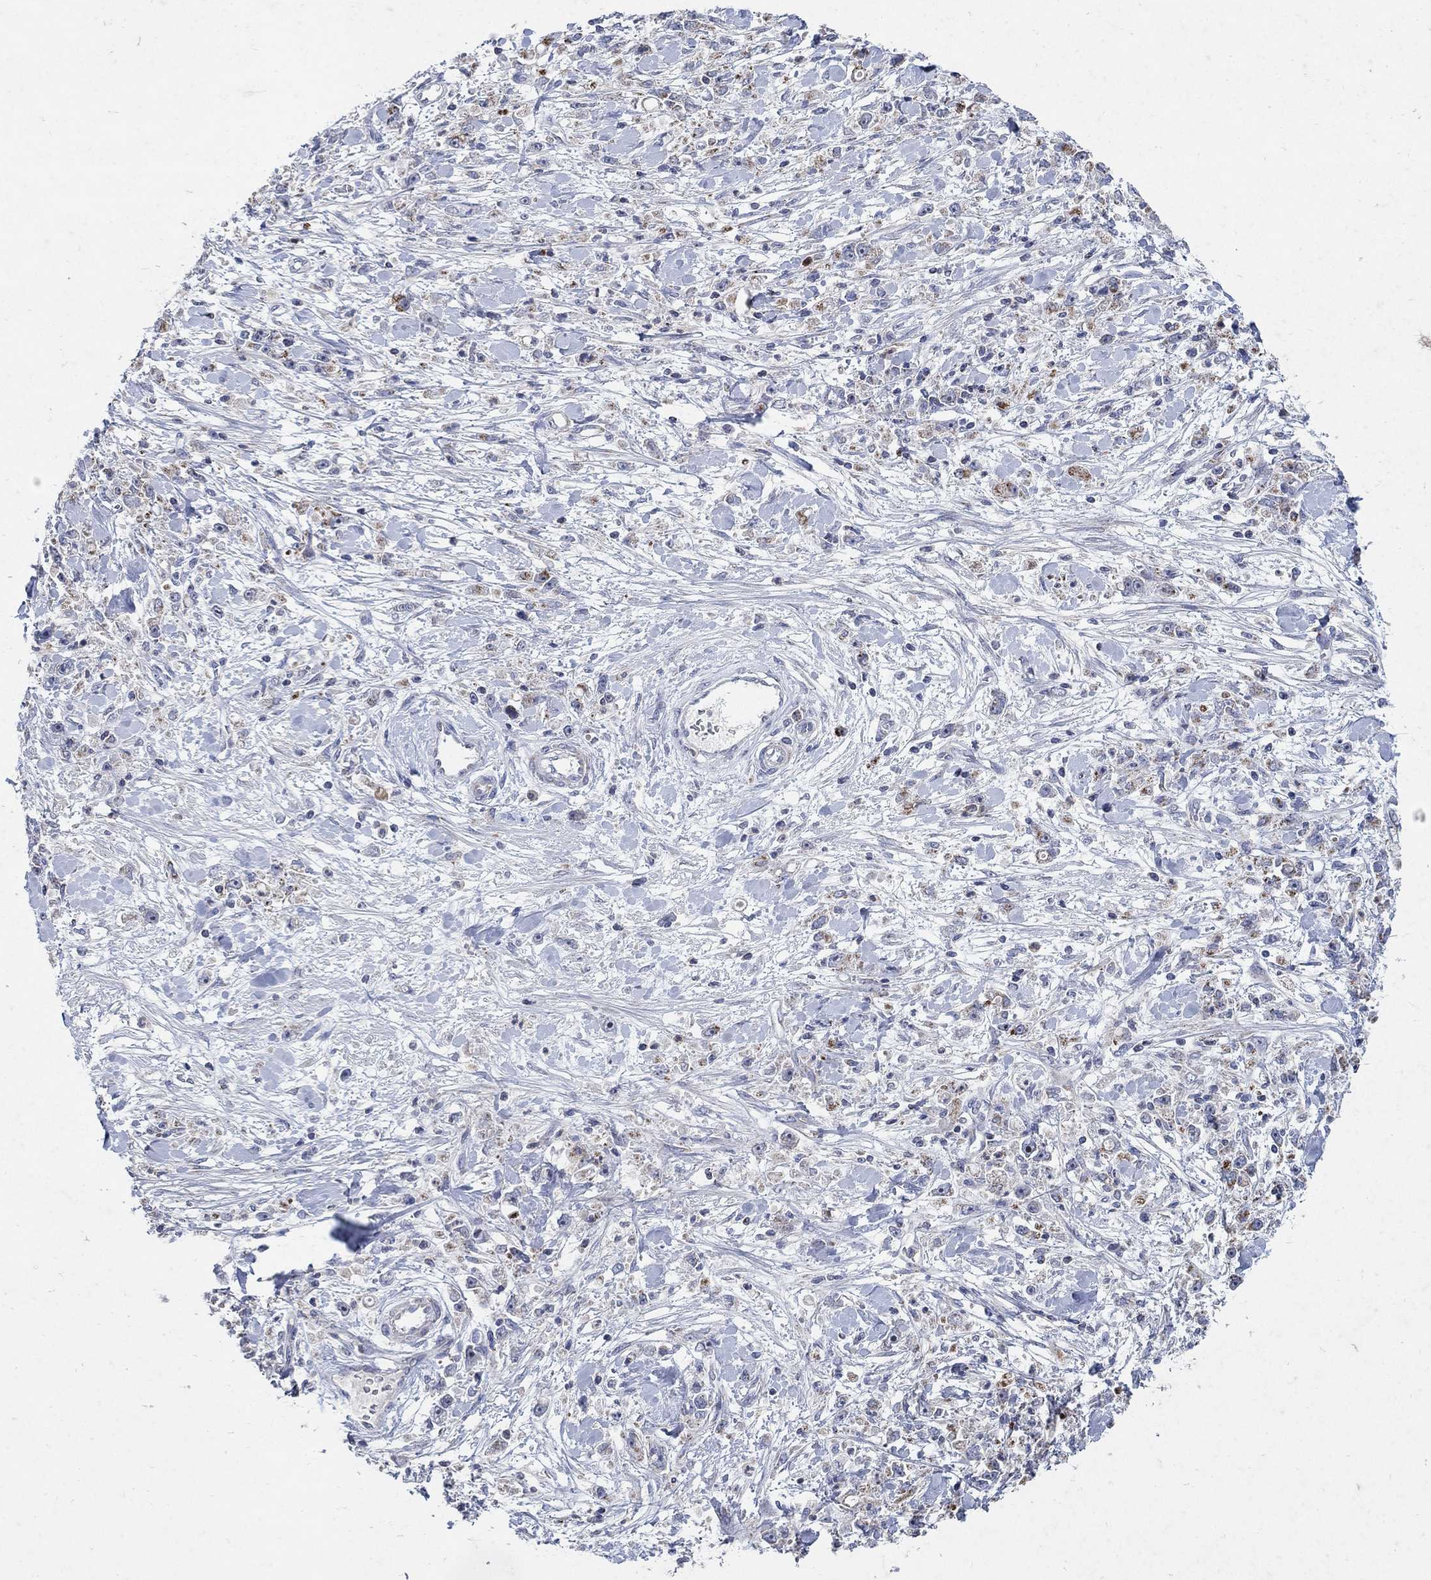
{"staining": {"intensity": "strong", "quantity": "<25%", "location": "cytoplasmic/membranous"}, "tissue": "stomach cancer", "cell_type": "Tumor cells", "image_type": "cancer", "snomed": [{"axis": "morphology", "description": "Adenocarcinoma, NOS"}, {"axis": "topography", "description": "Stomach"}], "caption": "Stomach adenocarcinoma tissue reveals strong cytoplasmic/membranous positivity in about <25% of tumor cells, visualized by immunohistochemistry.", "gene": "HMX2", "patient": {"sex": "female", "age": 59}}